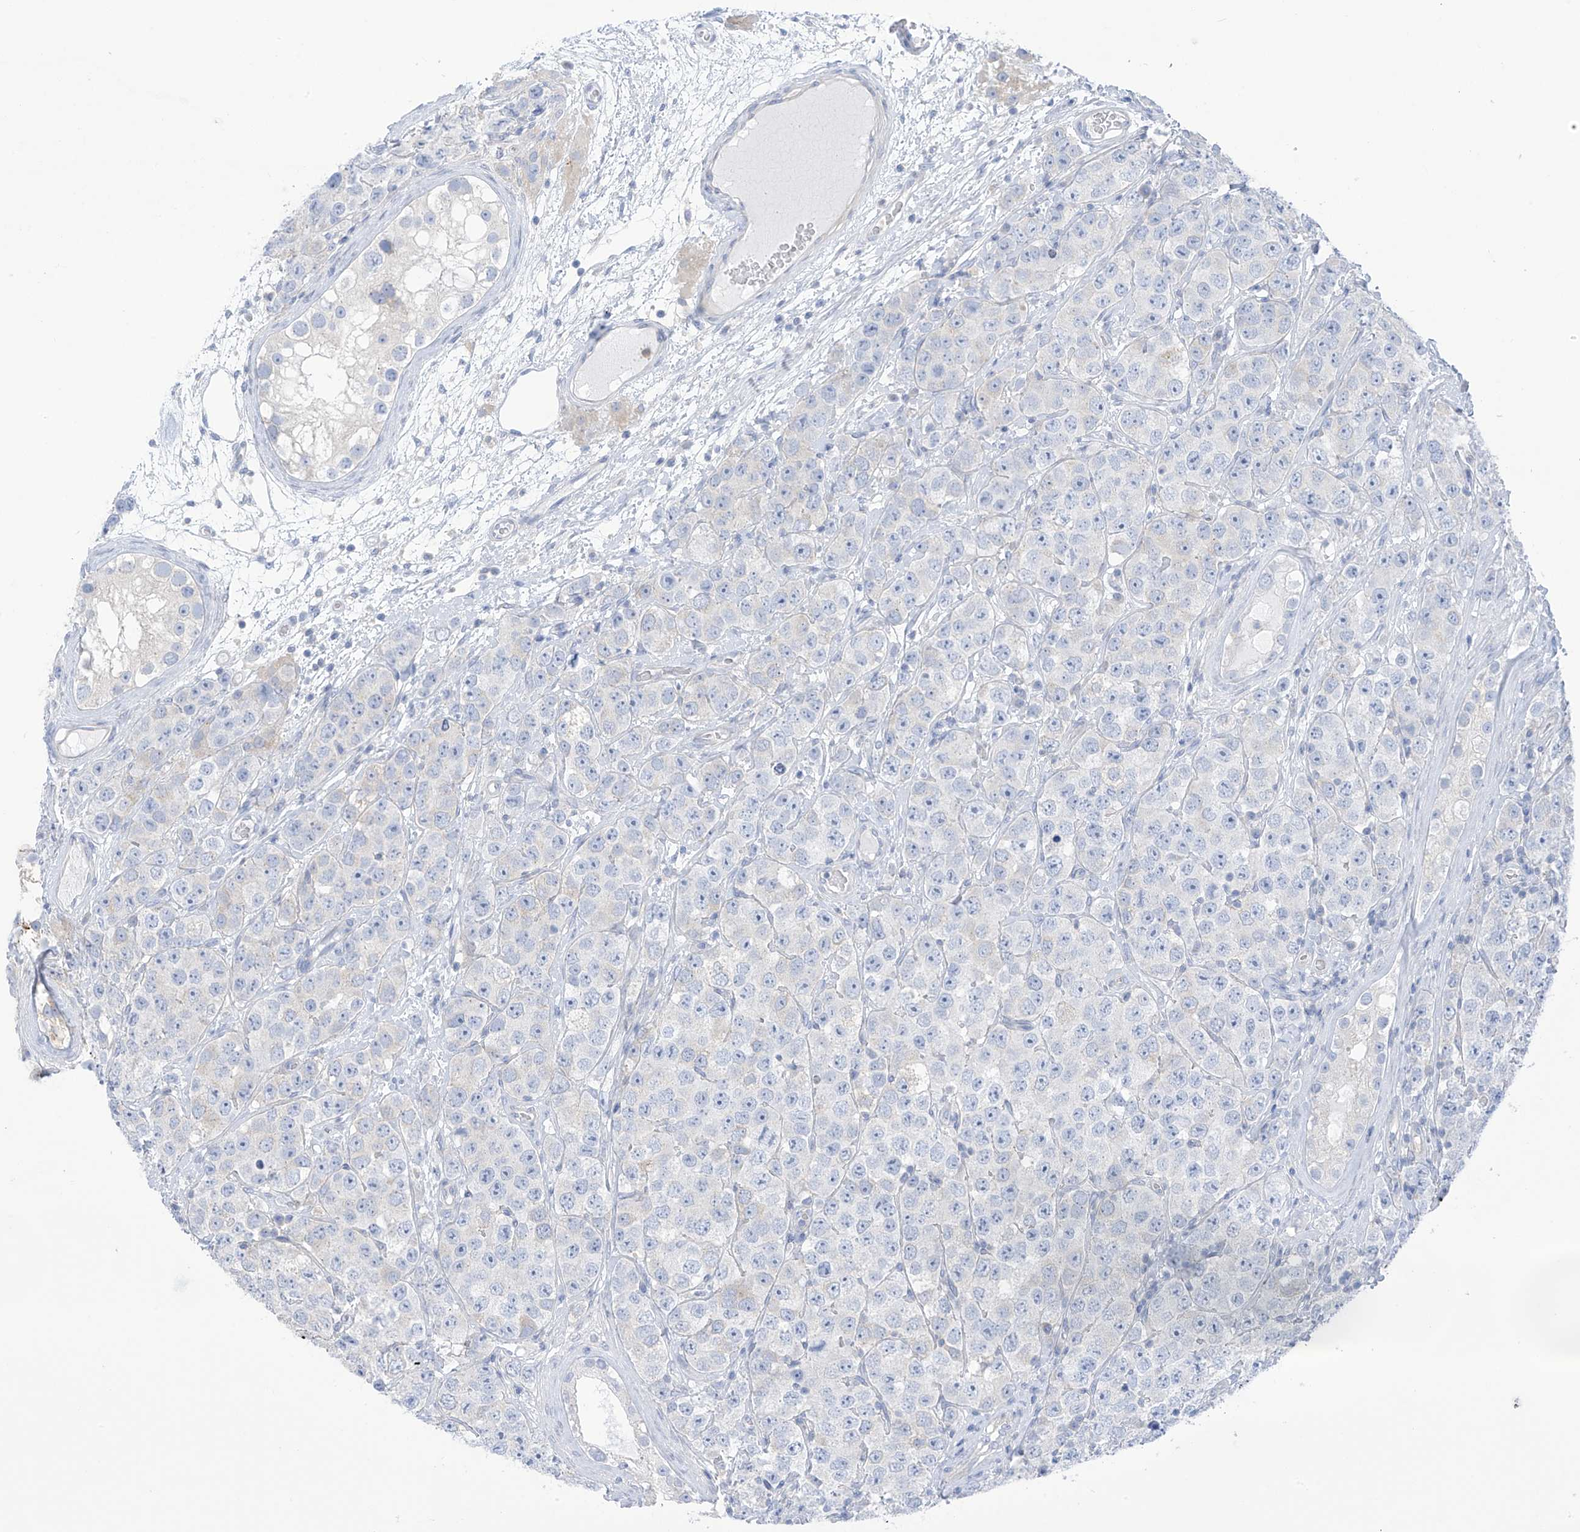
{"staining": {"intensity": "negative", "quantity": "none", "location": "none"}, "tissue": "testis cancer", "cell_type": "Tumor cells", "image_type": "cancer", "snomed": [{"axis": "morphology", "description": "Seminoma, NOS"}, {"axis": "topography", "description": "Testis"}], "caption": "DAB immunohistochemical staining of human testis cancer demonstrates no significant positivity in tumor cells. Nuclei are stained in blue.", "gene": "FABP2", "patient": {"sex": "male", "age": 28}}